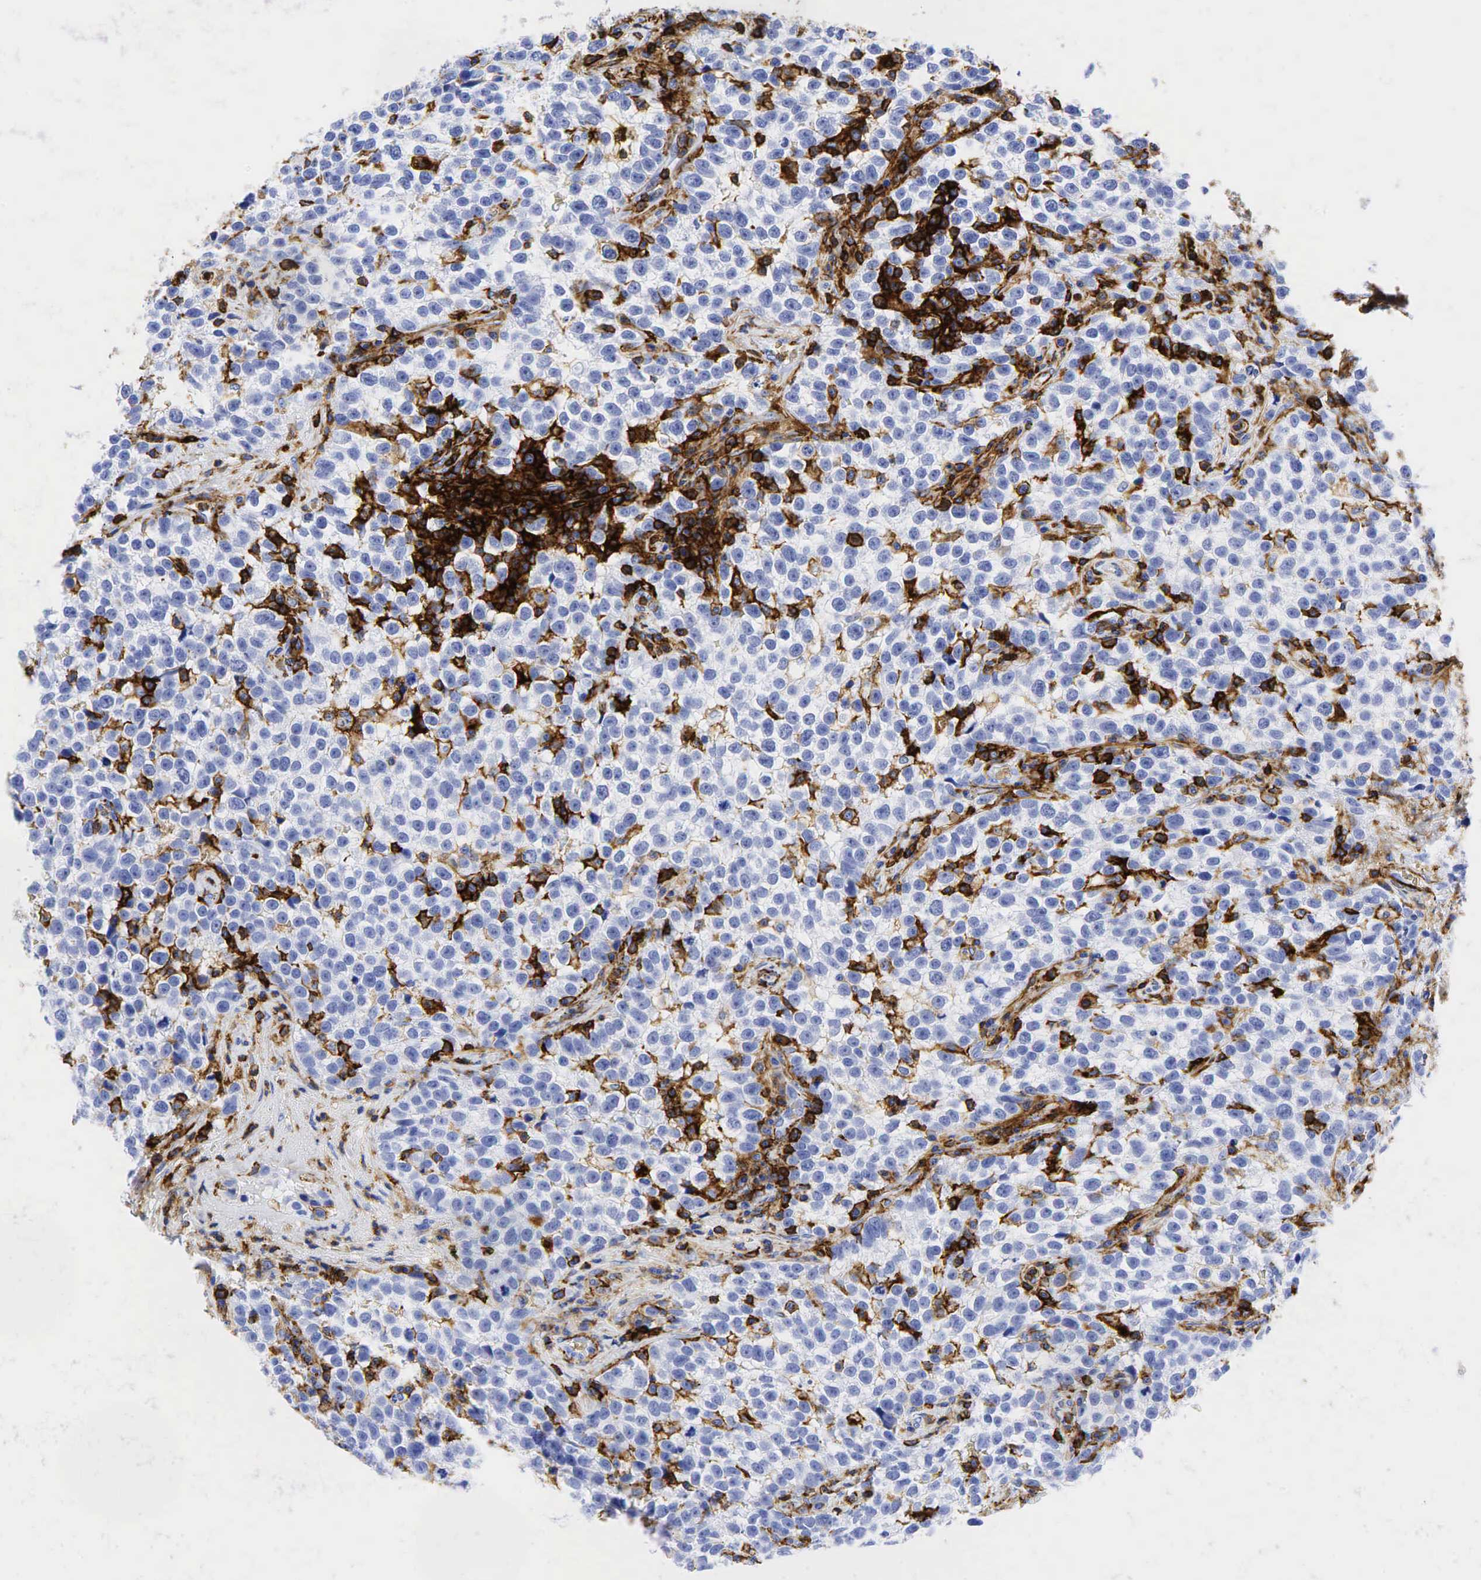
{"staining": {"intensity": "negative", "quantity": "none", "location": "none"}, "tissue": "testis cancer", "cell_type": "Tumor cells", "image_type": "cancer", "snomed": [{"axis": "morphology", "description": "Seminoma, NOS"}, {"axis": "topography", "description": "Testis"}], "caption": "Immunohistochemistry (IHC) histopathology image of testis cancer (seminoma) stained for a protein (brown), which reveals no expression in tumor cells.", "gene": "CD44", "patient": {"sex": "male", "age": 38}}